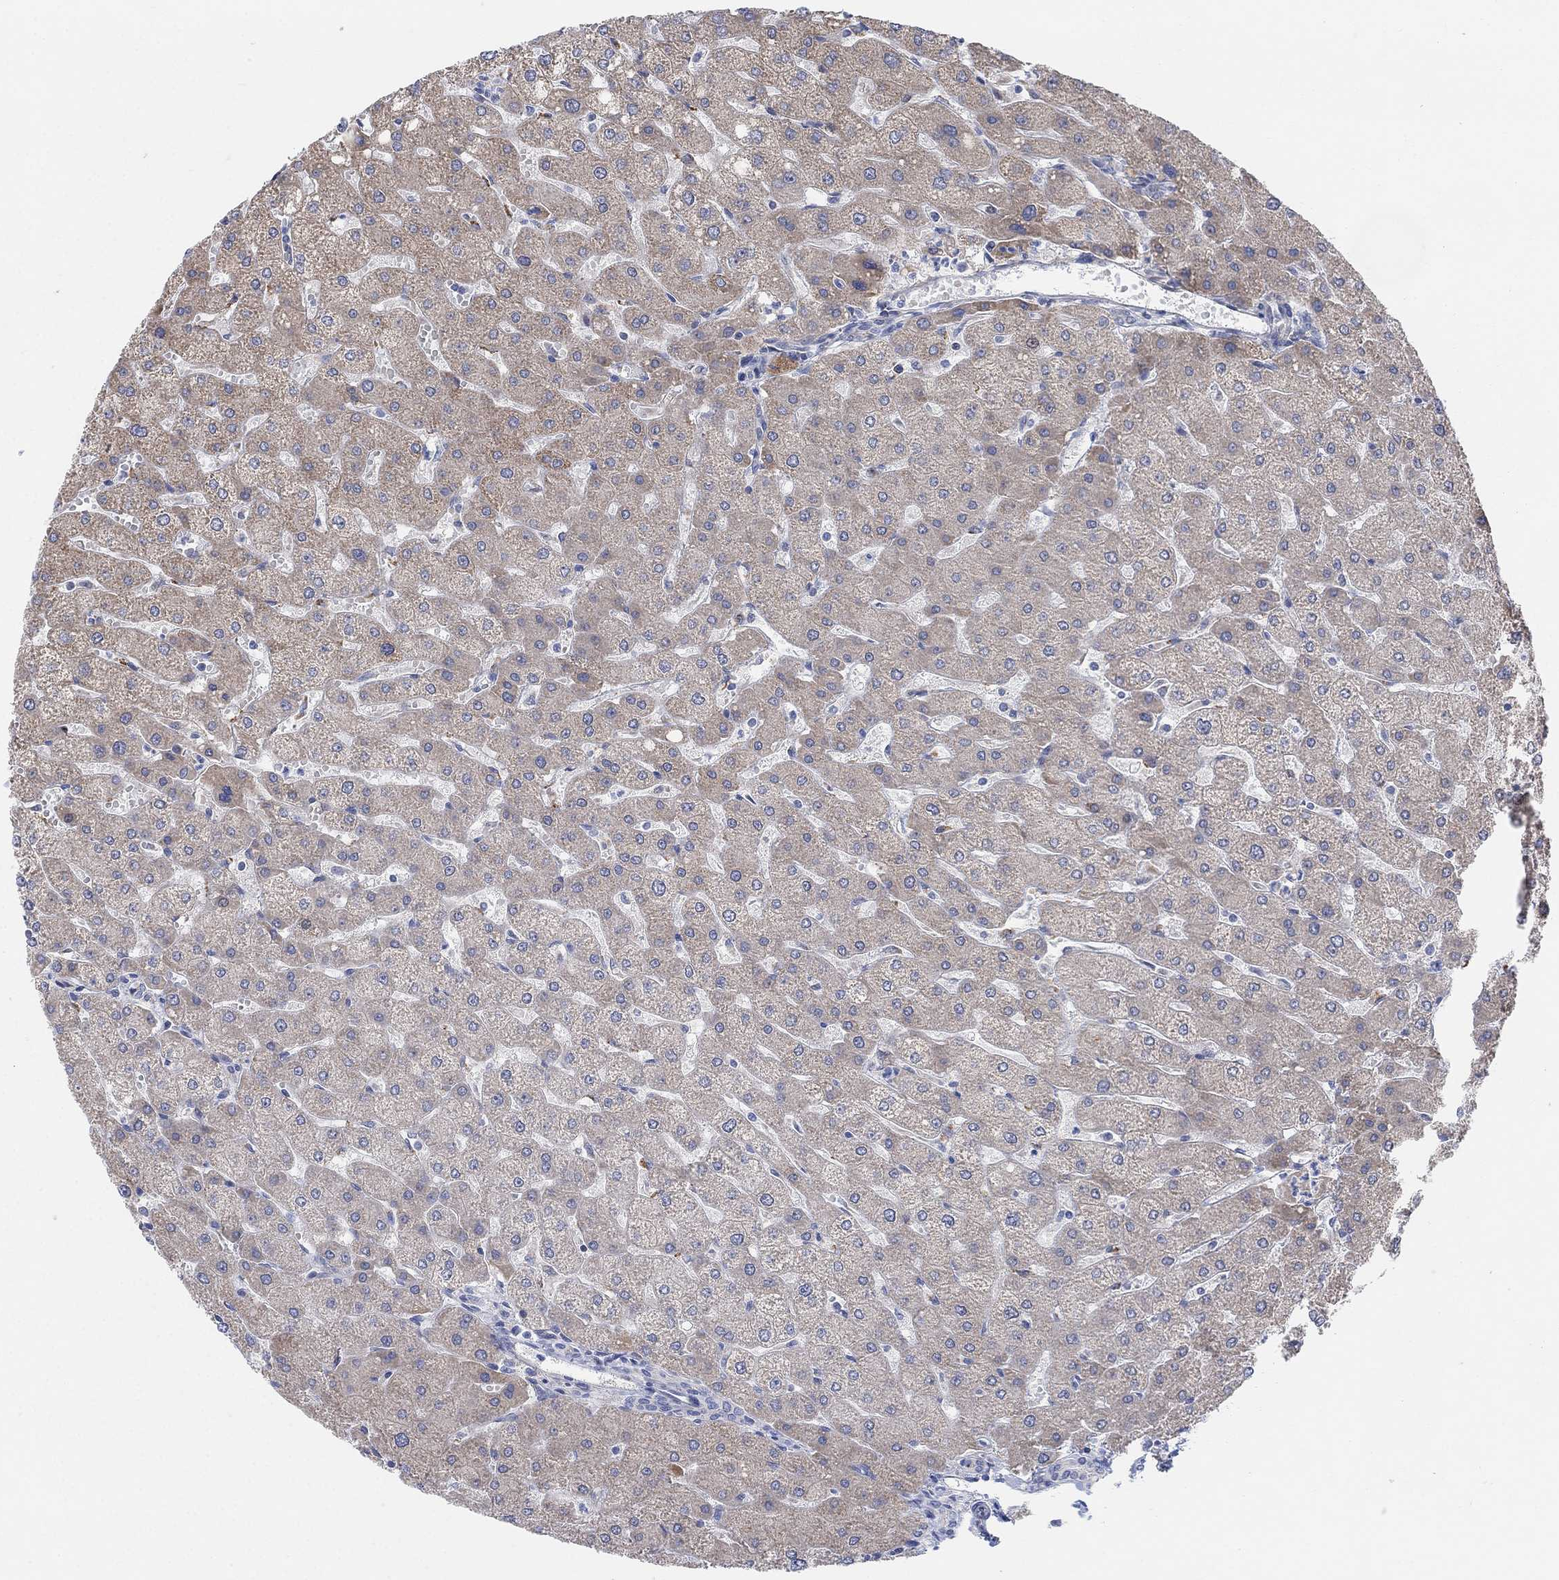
{"staining": {"intensity": "negative", "quantity": "none", "location": "none"}, "tissue": "liver", "cell_type": "Cholangiocytes", "image_type": "normal", "snomed": [{"axis": "morphology", "description": "Normal tissue, NOS"}, {"axis": "topography", "description": "Liver"}], "caption": "This is a histopathology image of immunohistochemistry staining of unremarkable liver, which shows no expression in cholangiocytes. The staining was performed using DAB (3,3'-diaminobenzidine) to visualize the protein expression in brown, while the nuclei were stained in blue with hematoxylin (Magnification: 20x).", "gene": "CNTF", "patient": {"sex": "male", "age": 67}}